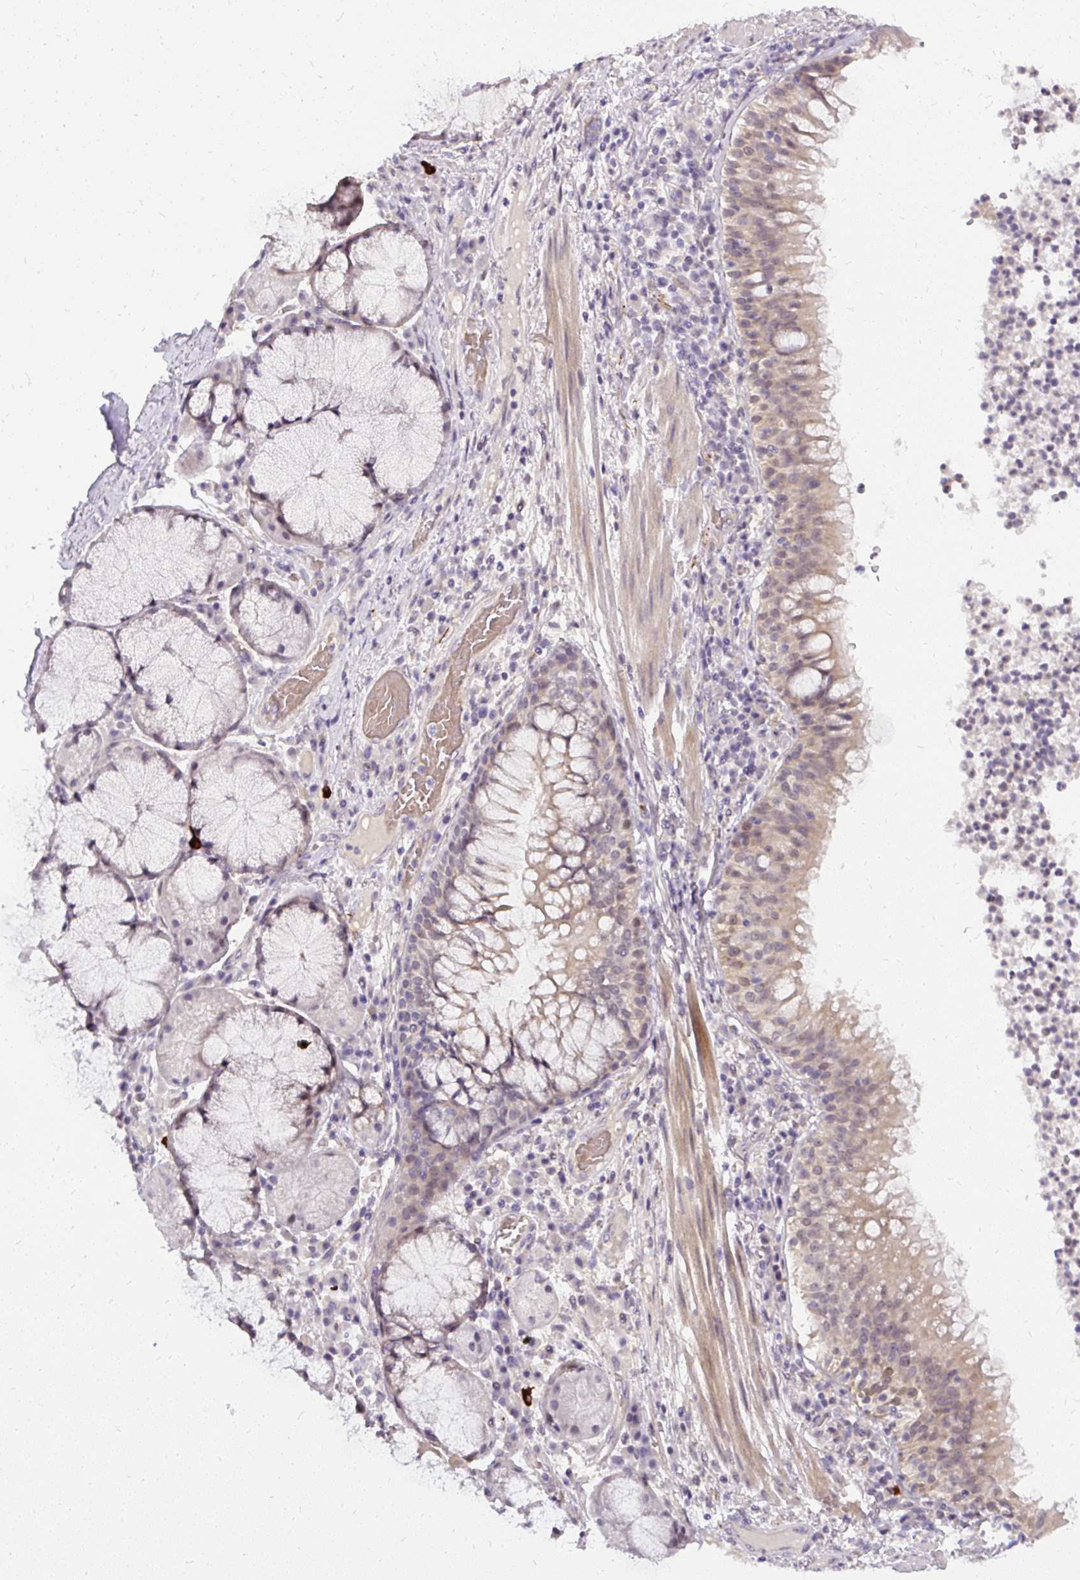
{"staining": {"intensity": "weak", "quantity": "25%-75%", "location": "cytoplasmic/membranous"}, "tissue": "bronchus", "cell_type": "Respiratory epithelial cells", "image_type": "normal", "snomed": [{"axis": "morphology", "description": "Normal tissue, NOS"}, {"axis": "topography", "description": "Cartilage tissue"}, {"axis": "topography", "description": "Bronchus"}], "caption": "A low amount of weak cytoplasmic/membranous positivity is present in approximately 25%-75% of respiratory epithelial cells in benign bronchus. (IHC, brightfield microscopy, high magnification).", "gene": "FAM117B", "patient": {"sex": "male", "age": 56}}